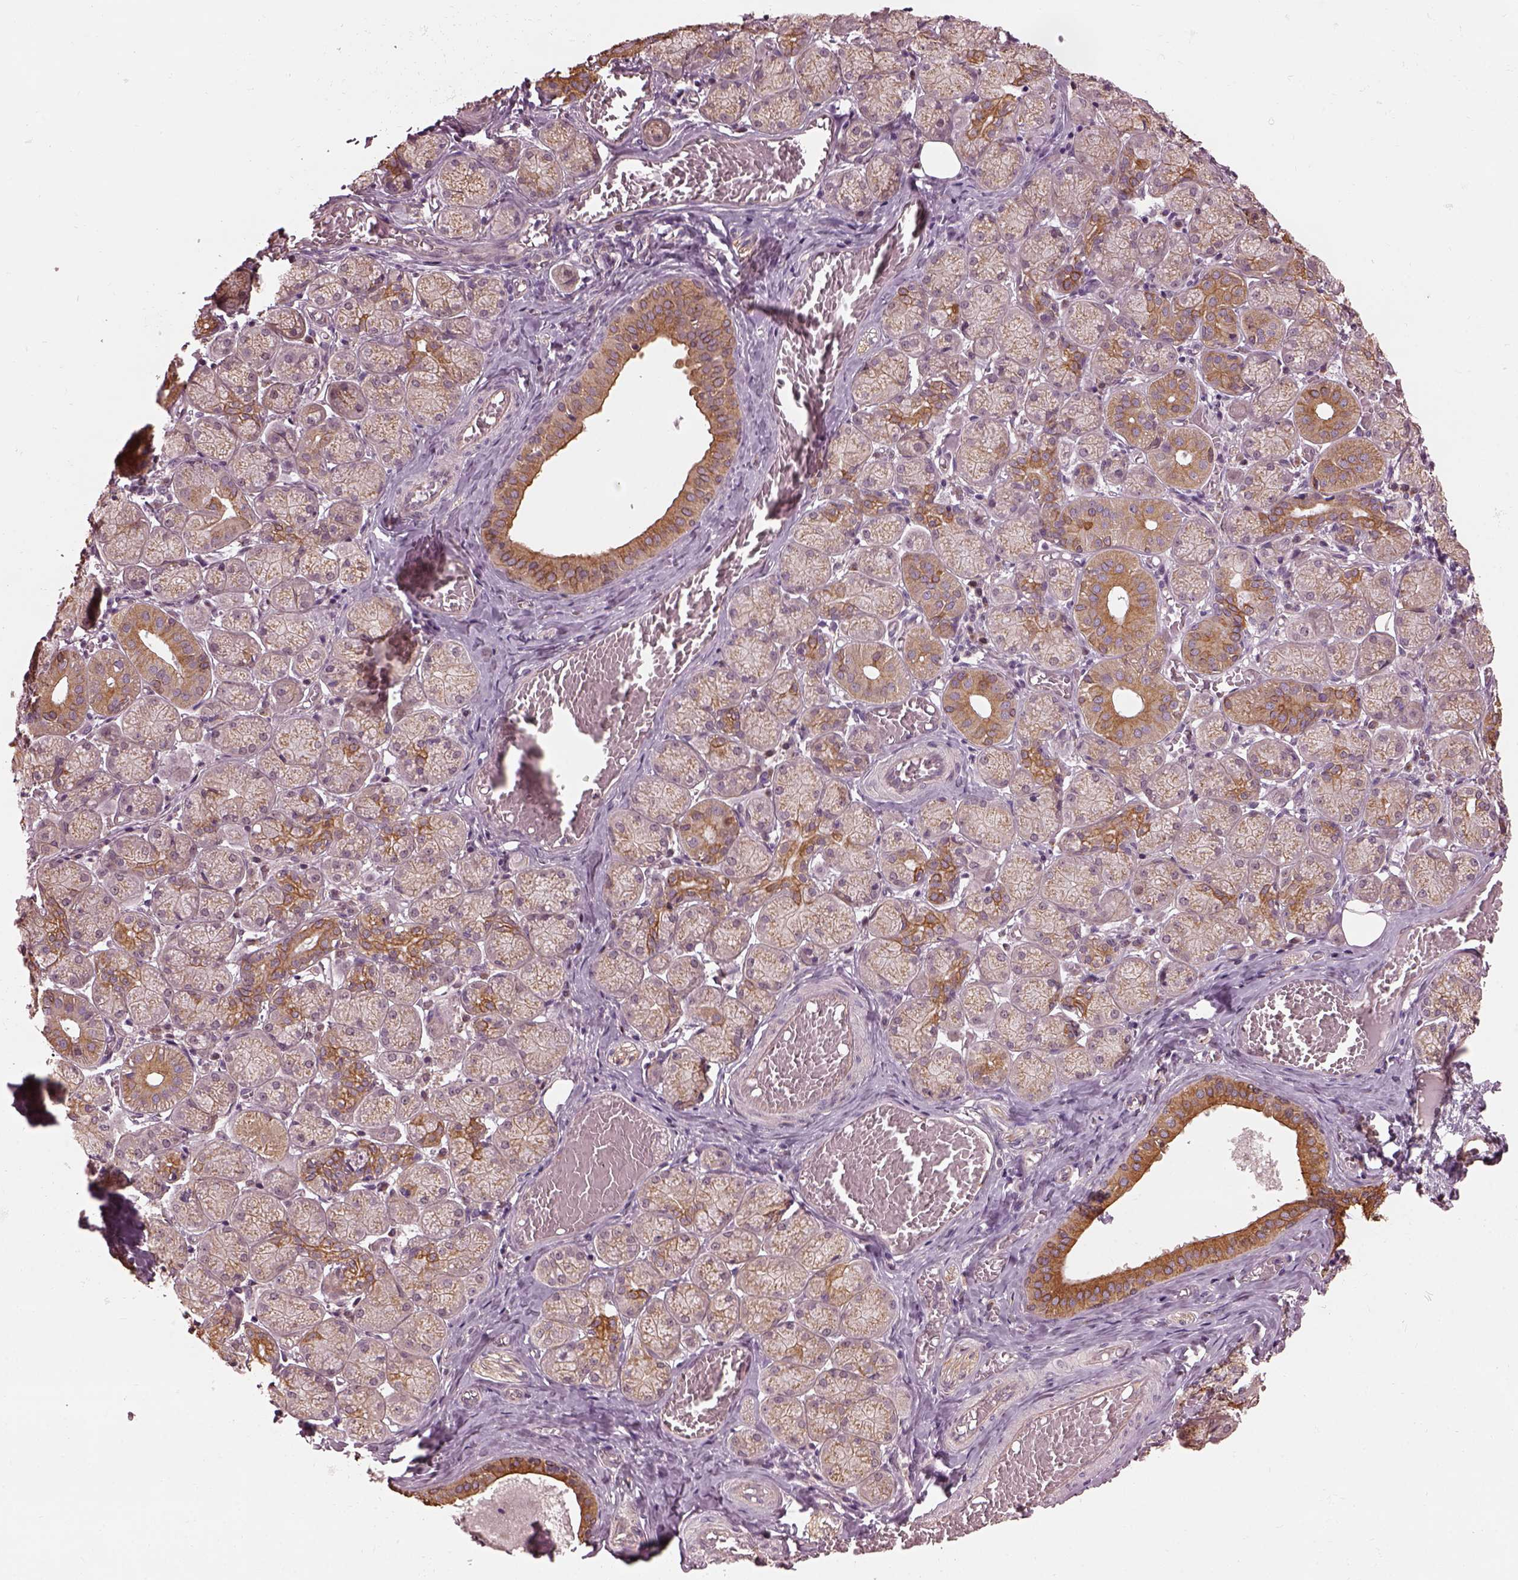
{"staining": {"intensity": "moderate", "quantity": "<25%", "location": "cytoplasmic/membranous"}, "tissue": "salivary gland", "cell_type": "Glandular cells", "image_type": "normal", "snomed": [{"axis": "morphology", "description": "Normal tissue, NOS"}, {"axis": "topography", "description": "Salivary gland"}, {"axis": "topography", "description": "Peripheral nerve tissue"}], "caption": "Protein expression analysis of benign human salivary gland reveals moderate cytoplasmic/membranous expression in approximately <25% of glandular cells. (brown staining indicates protein expression, while blue staining denotes nuclei).", "gene": "RUFY3", "patient": {"sex": "female", "age": 24}}